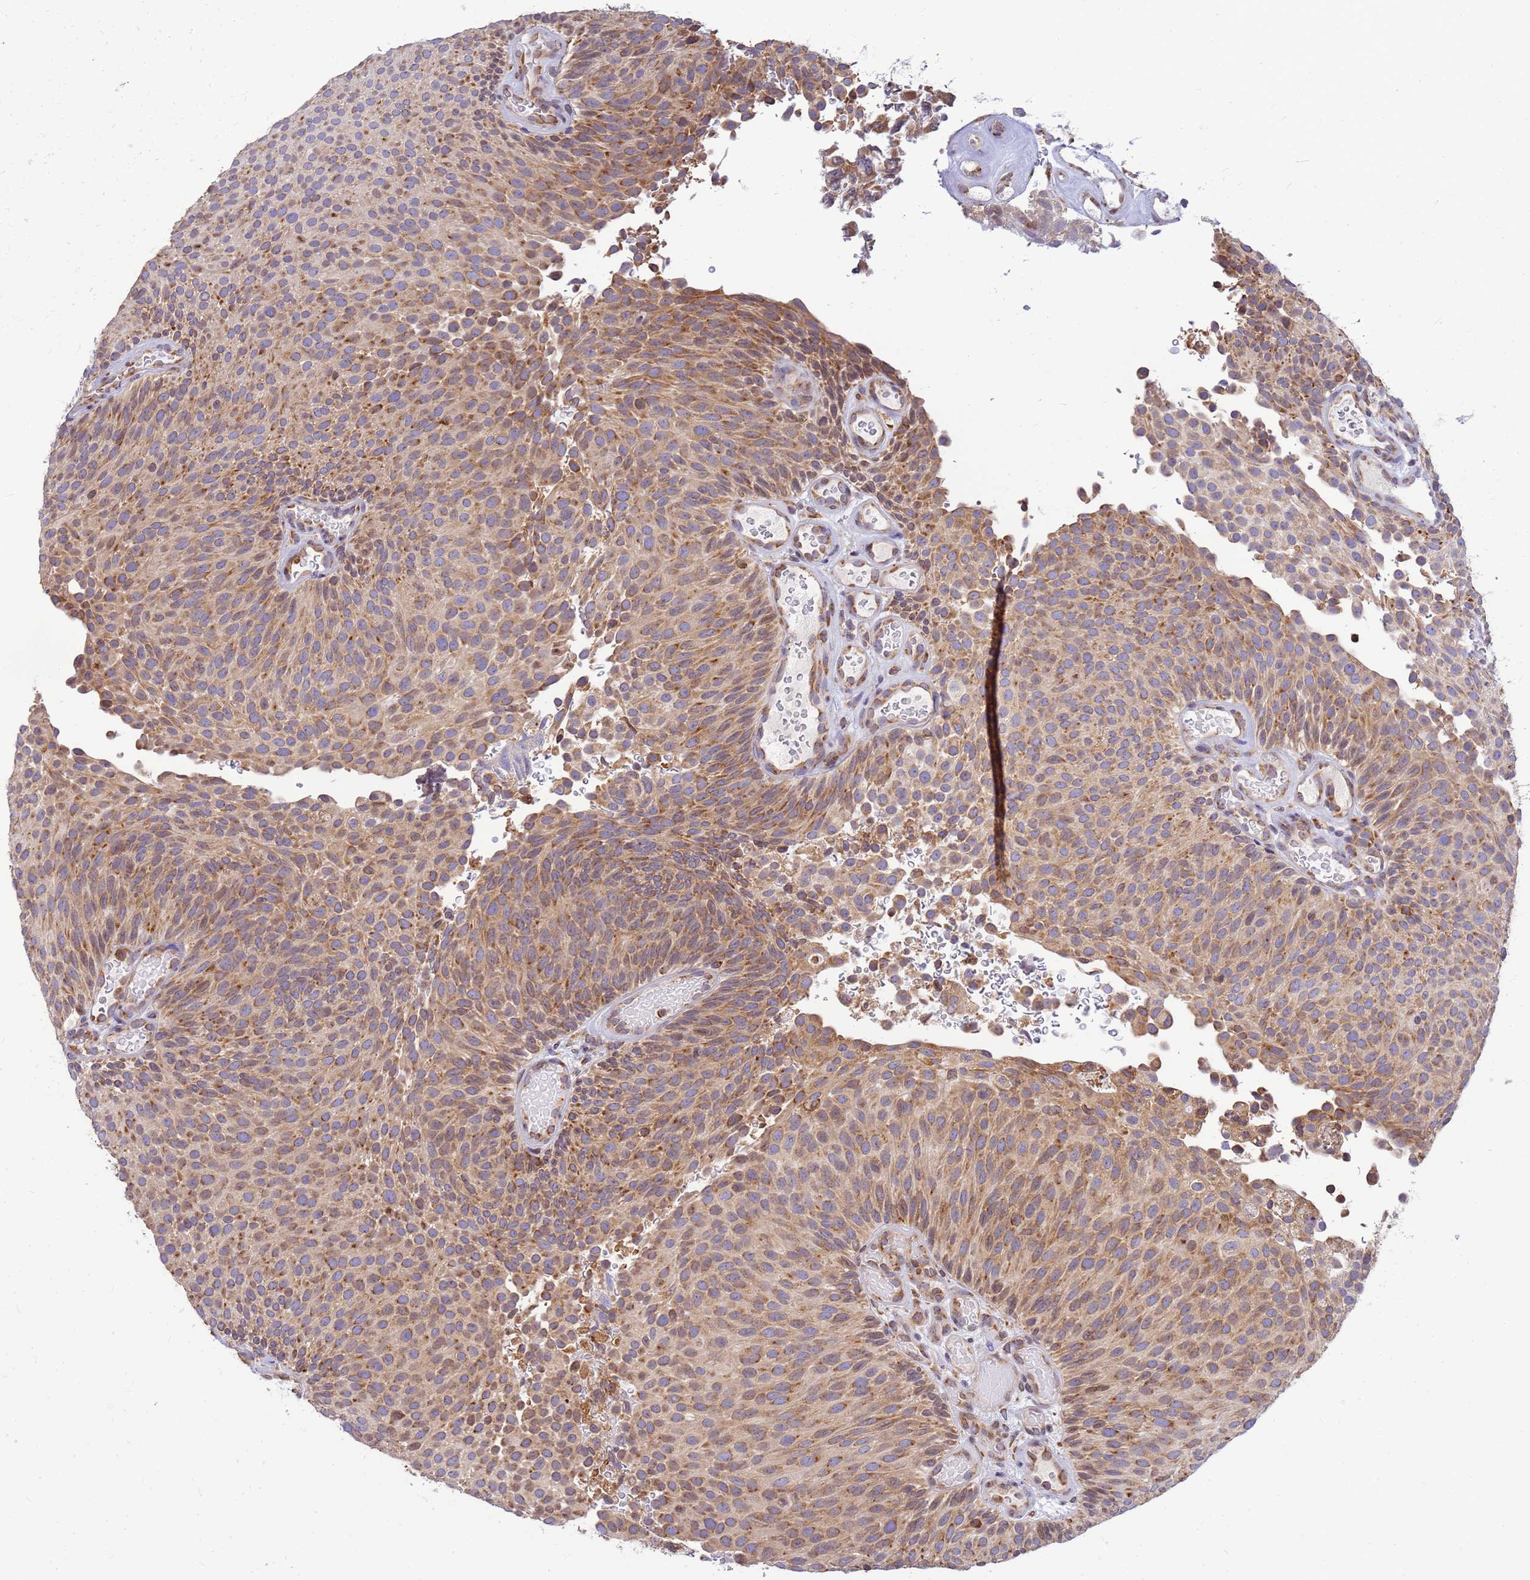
{"staining": {"intensity": "moderate", "quantity": ">75%", "location": "cytoplasmic/membranous"}, "tissue": "urothelial cancer", "cell_type": "Tumor cells", "image_type": "cancer", "snomed": [{"axis": "morphology", "description": "Urothelial carcinoma, Low grade"}, {"axis": "topography", "description": "Urinary bladder"}], "caption": "Urothelial cancer stained with a protein marker displays moderate staining in tumor cells.", "gene": "SSR4", "patient": {"sex": "male", "age": 78}}